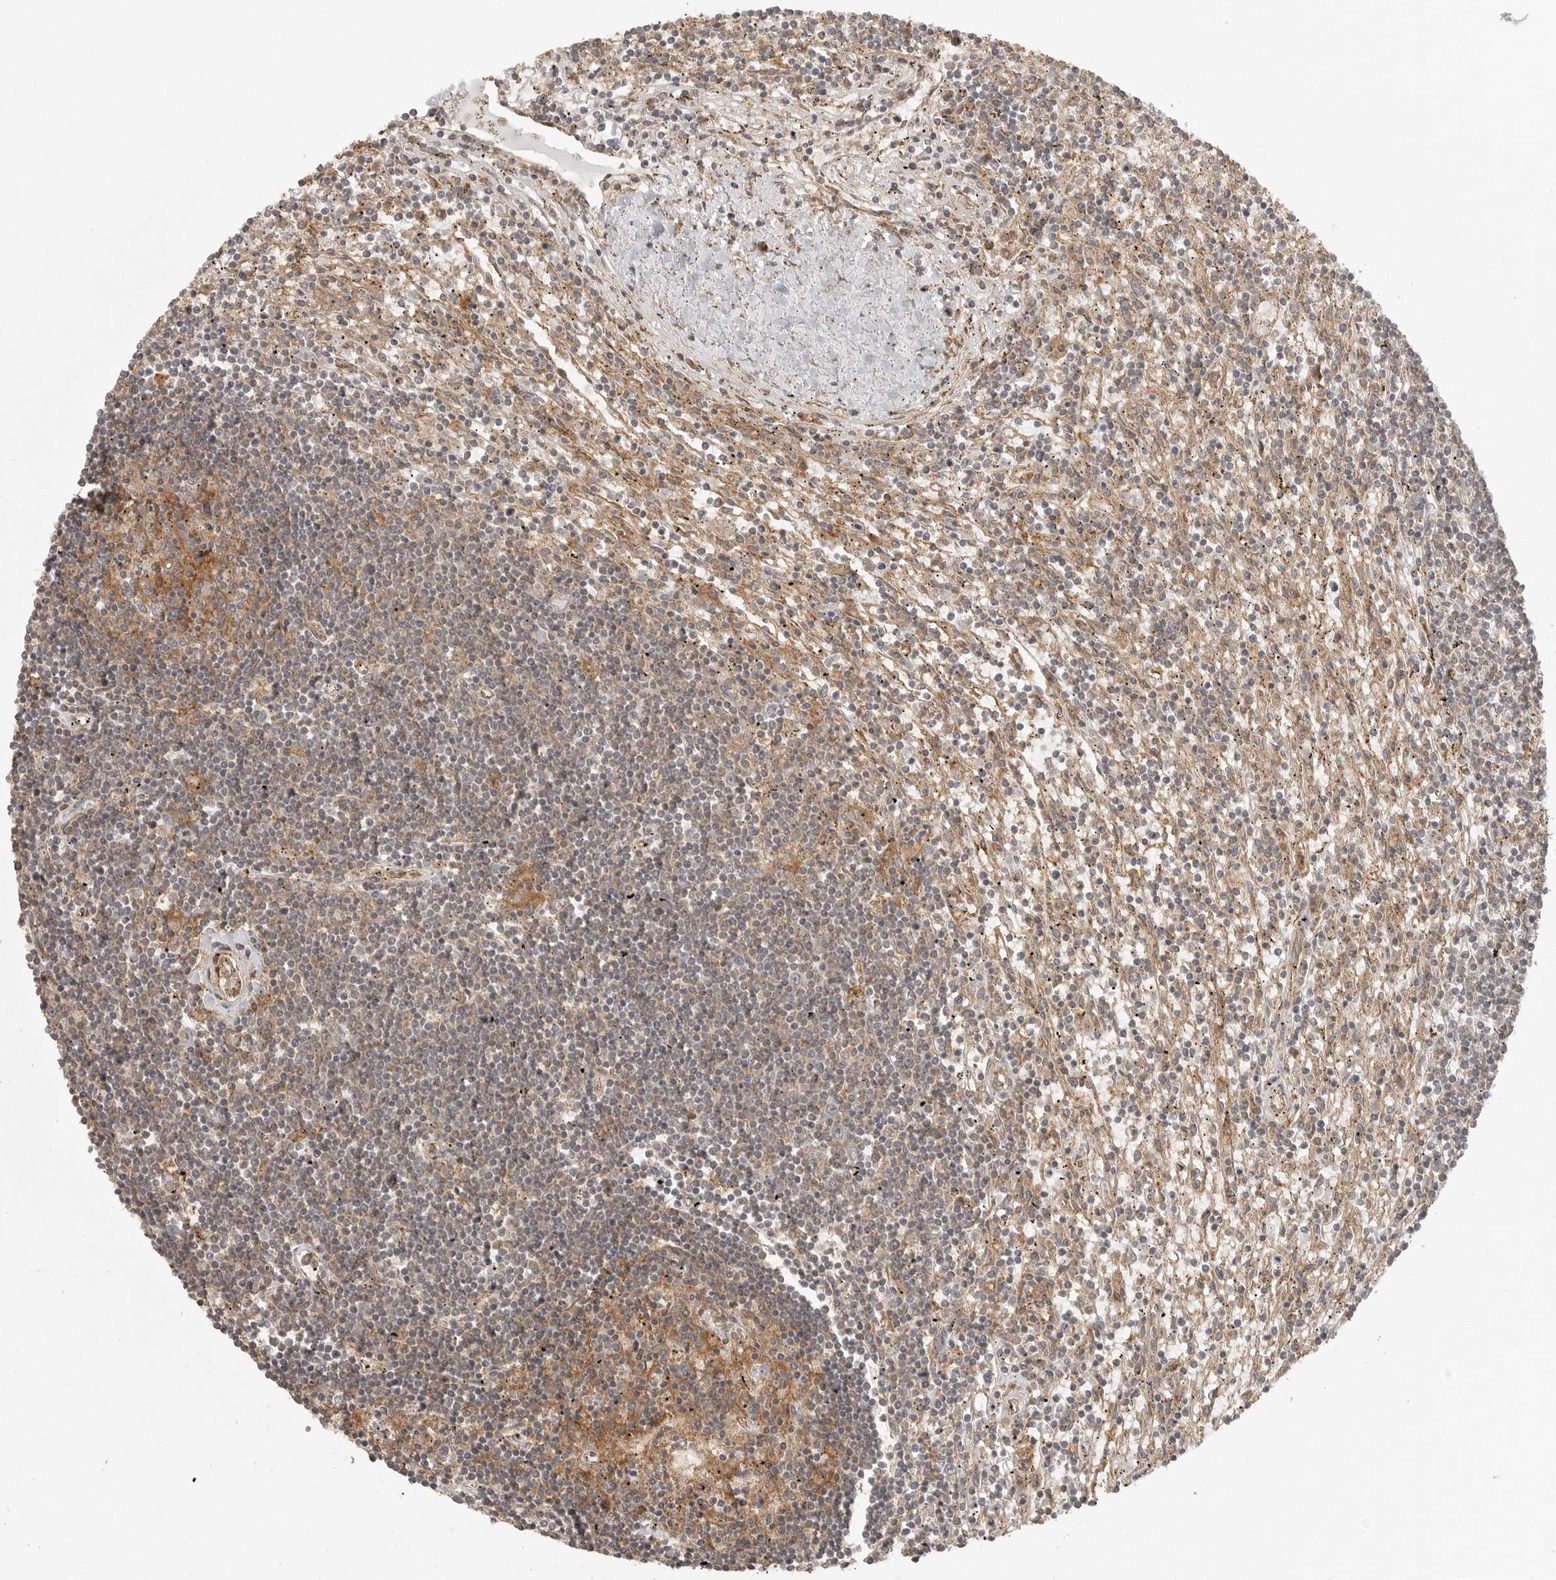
{"staining": {"intensity": "negative", "quantity": "none", "location": "none"}, "tissue": "lymphoma", "cell_type": "Tumor cells", "image_type": "cancer", "snomed": [{"axis": "morphology", "description": "Malignant lymphoma, non-Hodgkin's type, Low grade"}, {"axis": "topography", "description": "Spleen"}], "caption": "Immunohistochemistry (IHC) photomicrograph of neoplastic tissue: lymphoma stained with DAB displays no significant protein expression in tumor cells. Brightfield microscopy of immunohistochemistry (IHC) stained with DAB (brown) and hematoxylin (blue), captured at high magnification.", "gene": "FAT3", "patient": {"sex": "male", "age": 76}}